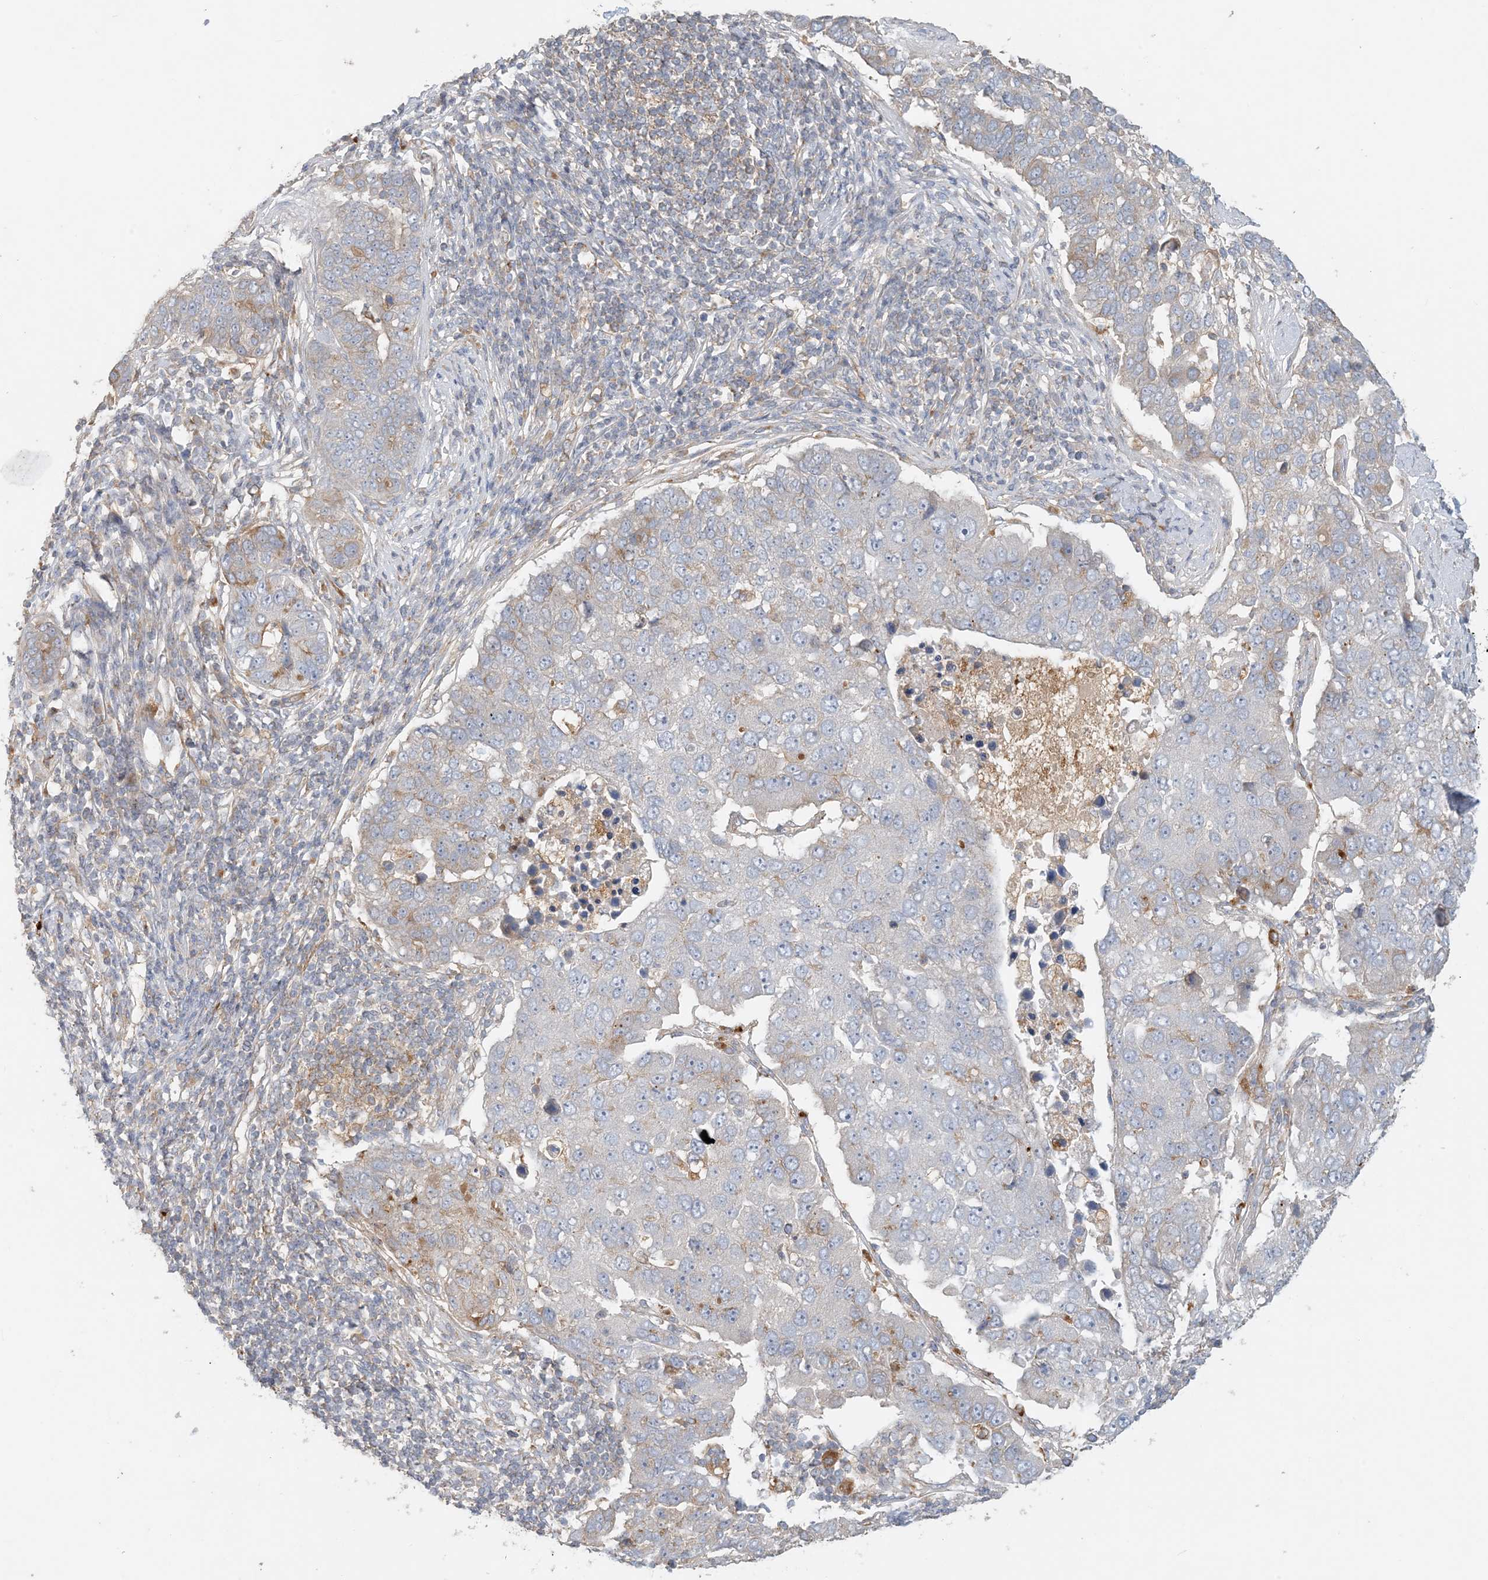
{"staining": {"intensity": "weak", "quantity": "<25%", "location": "cytoplasmic/membranous"}, "tissue": "pancreatic cancer", "cell_type": "Tumor cells", "image_type": "cancer", "snomed": [{"axis": "morphology", "description": "Adenocarcinoma, NOS"}, {"axis": "topography", "description": "Pancreas"}], "caption": "This is an IHC histopathology image of pancreatic cancer (adenocarcinoma). There is no expression in tumor cells.", "gene": "SPPL2A", "patient": {"sex": "female", "age": 61}}